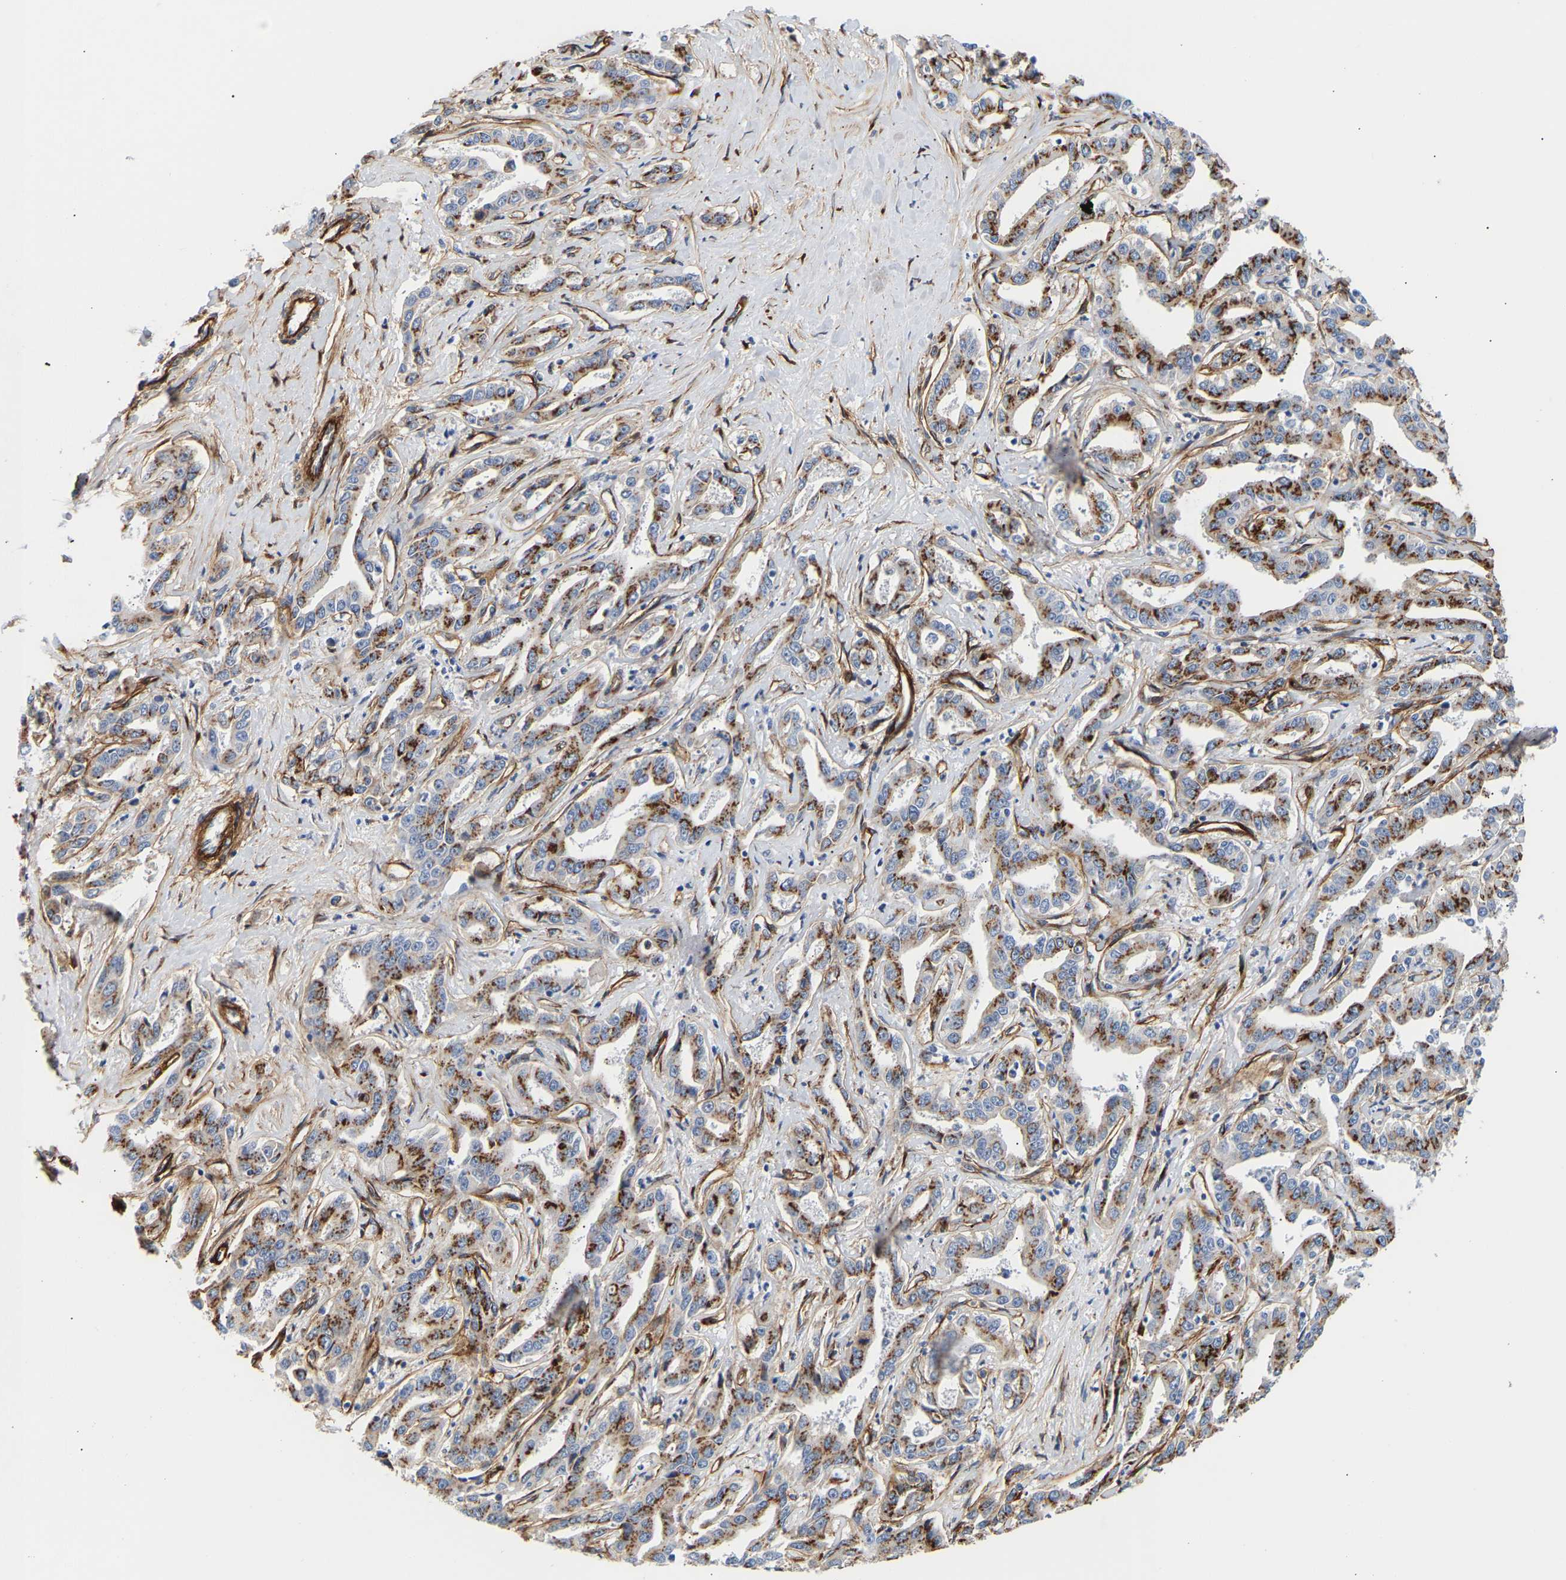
{"staining": {"intensity": "moderate", "quantity": ">75%", "location": "cytoplasmic/membranous"}, "tissue": "liver cancer", "cell_type": "Tumor cells", "image_type": "cancer", "snomed": [{"axis": "morphology", "description": "Cholangiocarcinoma"}, {"axis": "topography", "description": "Liver"}], "caption": "A high-resolution micrograph shows IHC staining of cholangiocarcinoma (liver), which exhibits moderate cytoplasmic/membranous staining in approximately >75% of tumor cells. (DAB = brown stain, brightfield microscopy at high magnification).", "gene": "IGFBP7", "patient": {"sex": "male", "age": 59}}